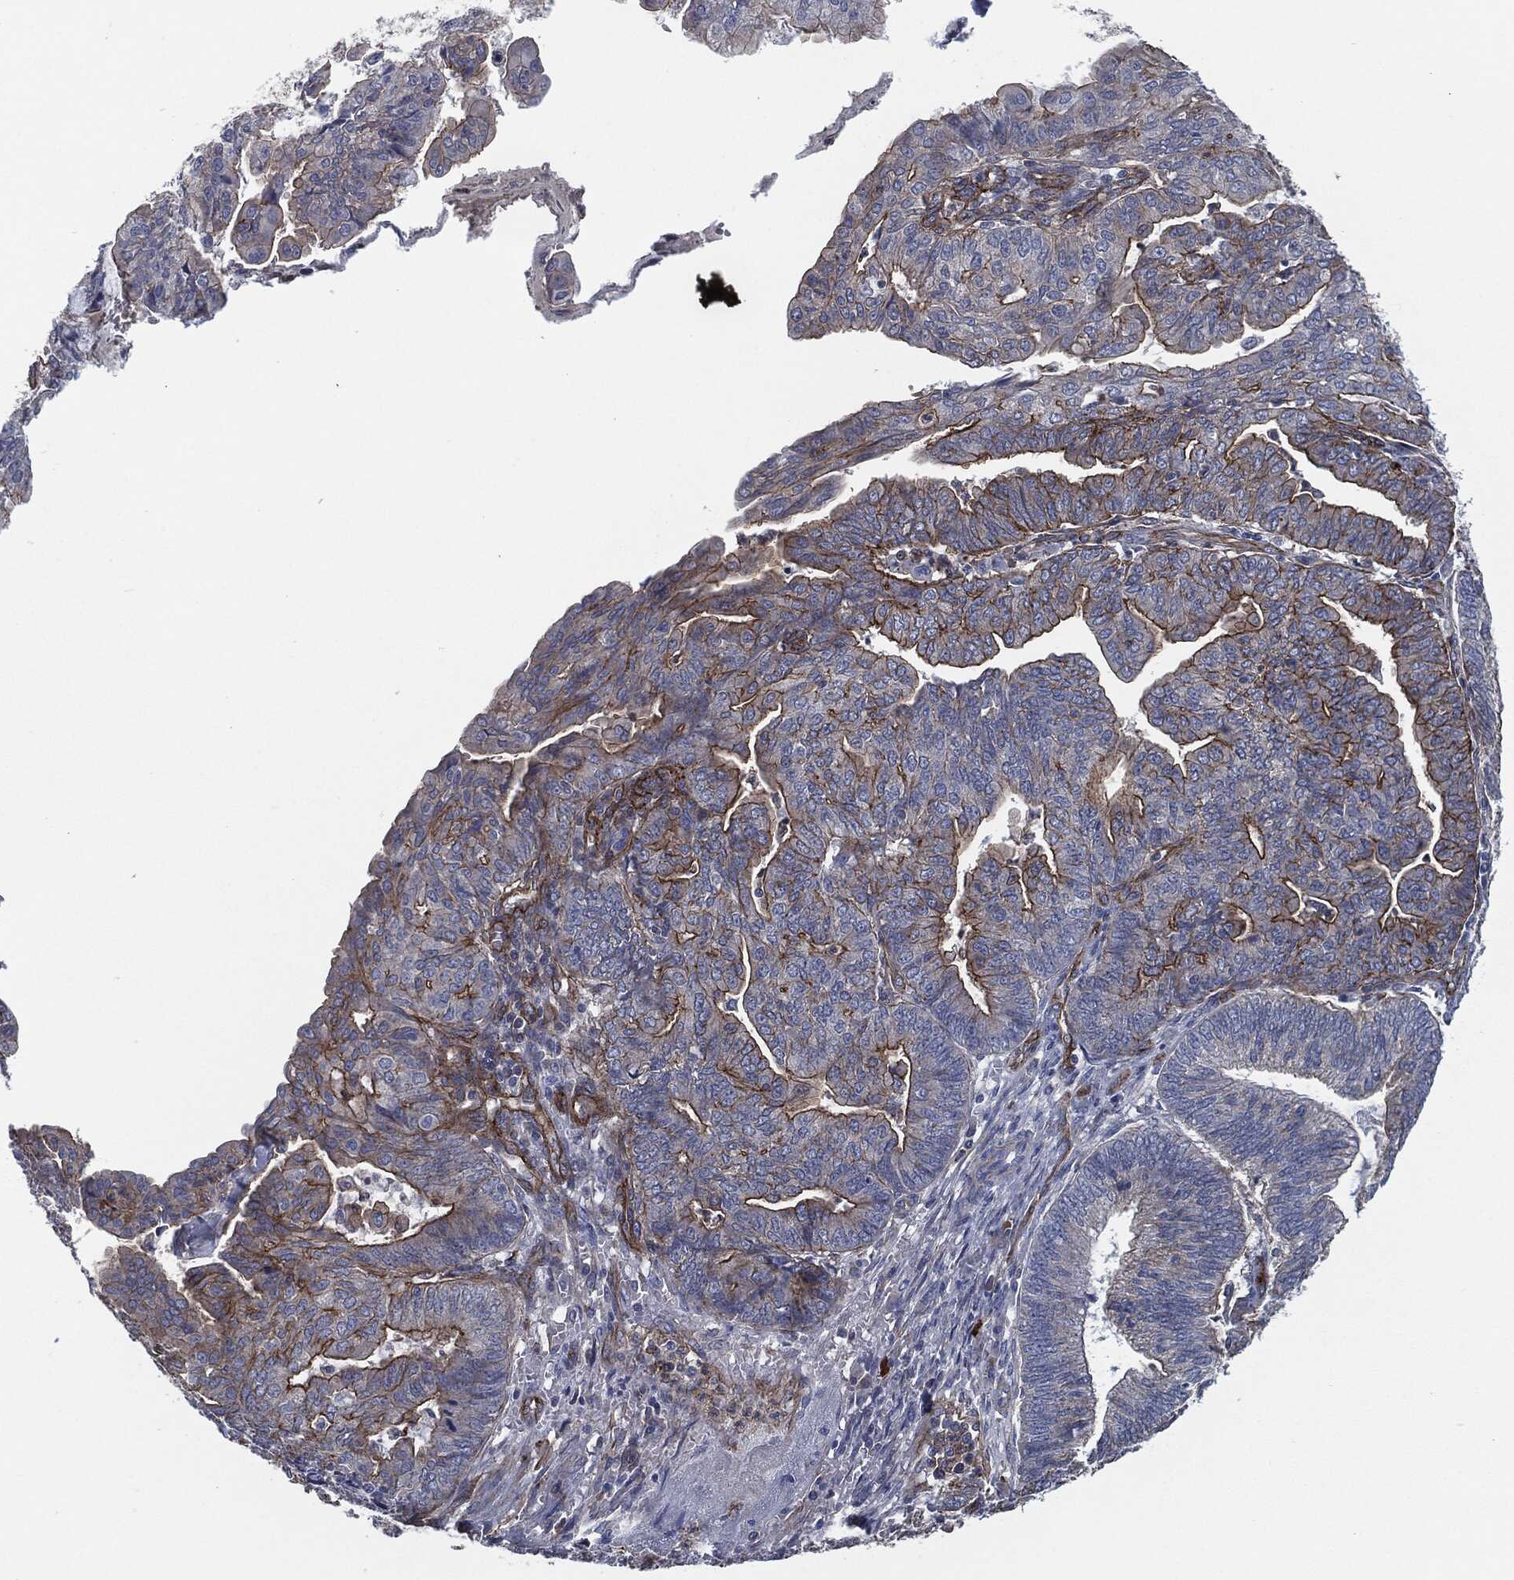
{"staining": {"intensity": "strong", "quantity": "25%-75%", "location": "cytoplasmic/membranous"}, "tissue": "endometrial cancer", "cell_type": "Tumor cells", "image_type": "cancer", "snomed": [{"axis": "morphology", "description": "Adenocarcinoma, NOS"}, {"axis": "topography", "description": "Endometrium"}], "caption": "A brown stain highlights strong cytoplasmic/membranous staining of a protein in human adenocarcinoma (endometrial) tumor cells.", "gene": "SVIL", "patient": {"sex": "female", "age": 82}}